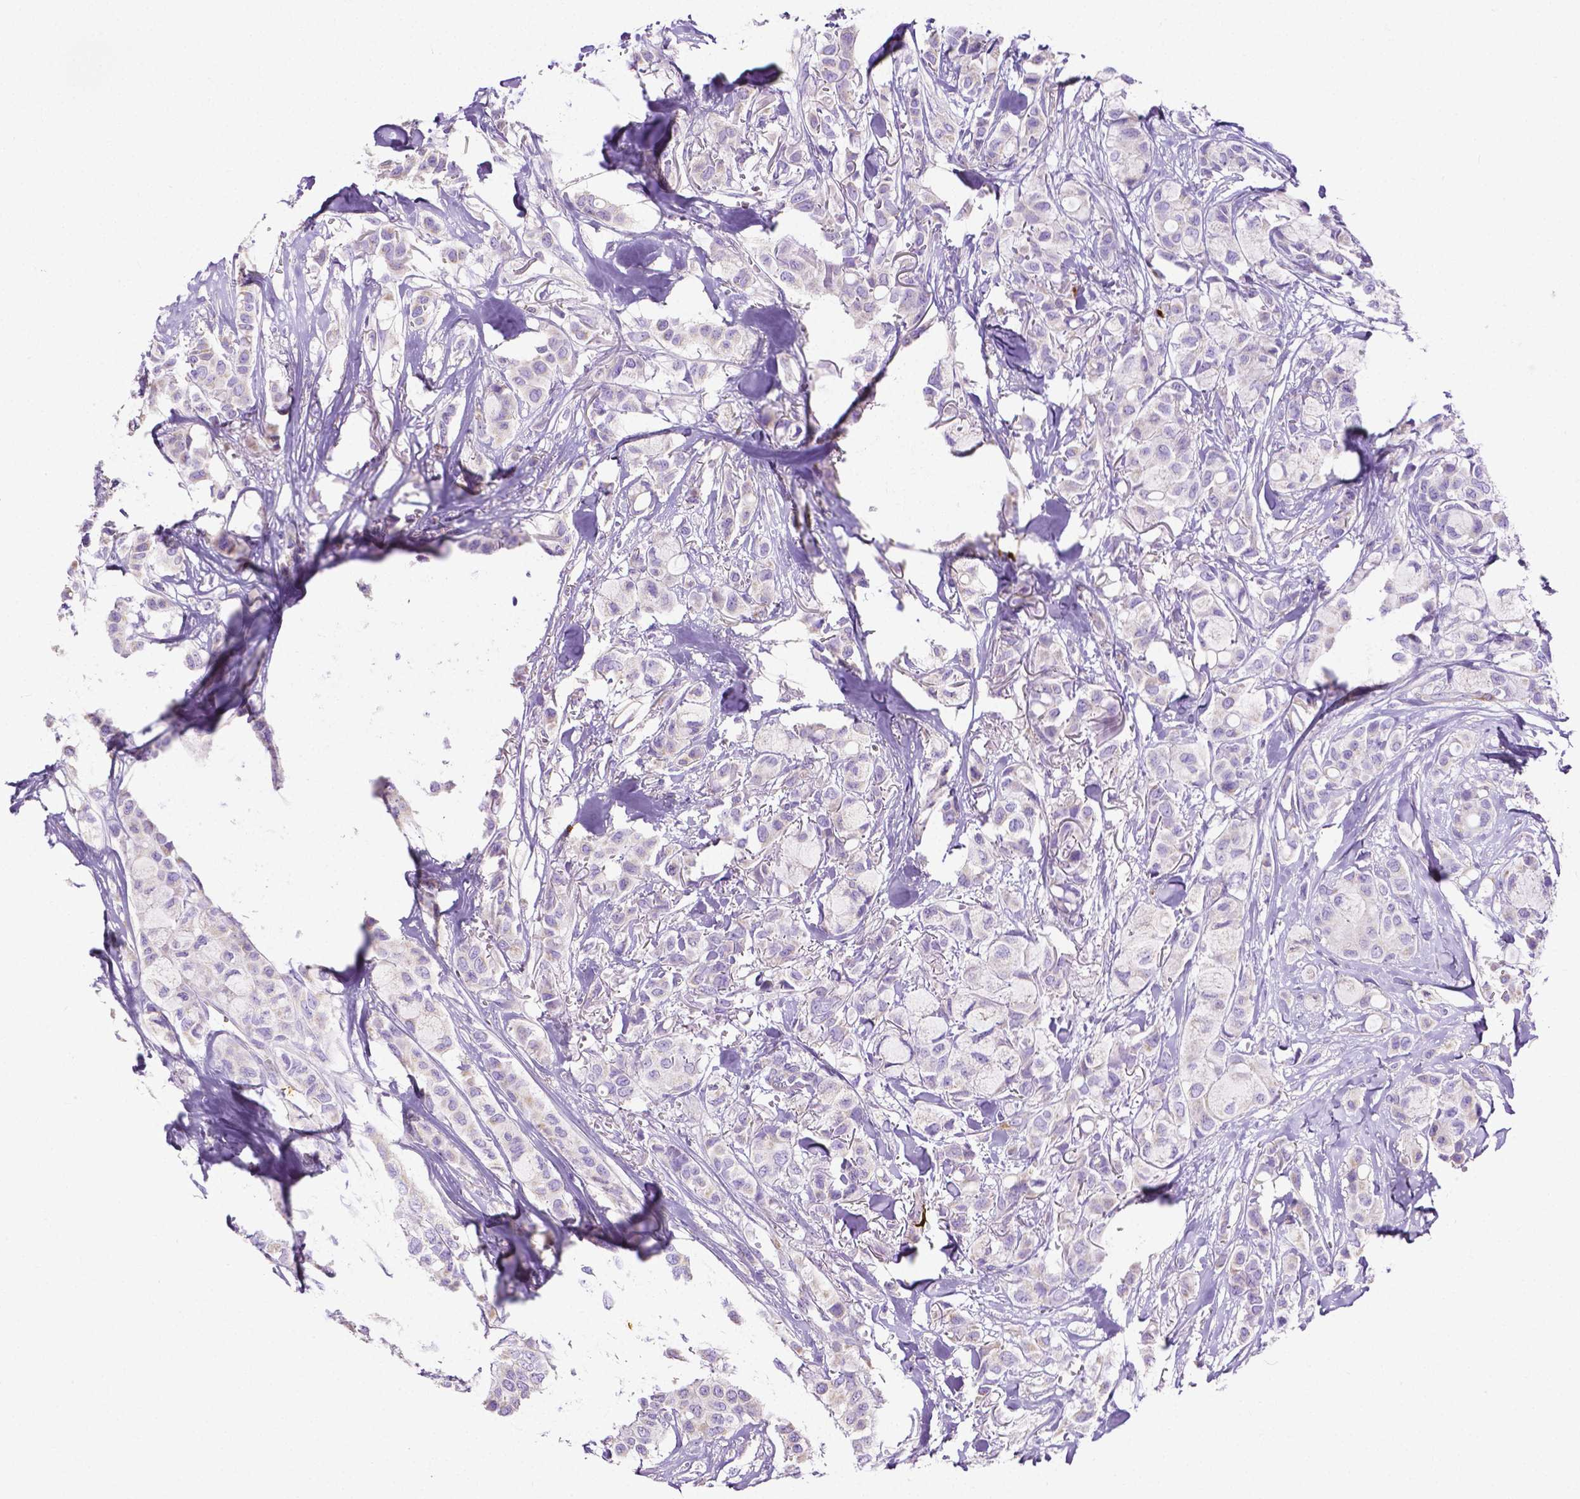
{"staining": {"intensity": "negative", "quantity": "none", "location": "none"}, "tissue": "breast cancer", "cell_type": "Tumor cells", "image_type": "cancer", "snomed": [{"axis": "morphology", "description": "Duct carcinoma"}, {"axis": "topography", "description": "Breast"}], "caption": "Histopathology image shows no protein expression in tumor cells of breast cancer (intraductal carcinoma) tissue.", "gene": "MMP9", "patient": {"sex": "female", "age": 85}}